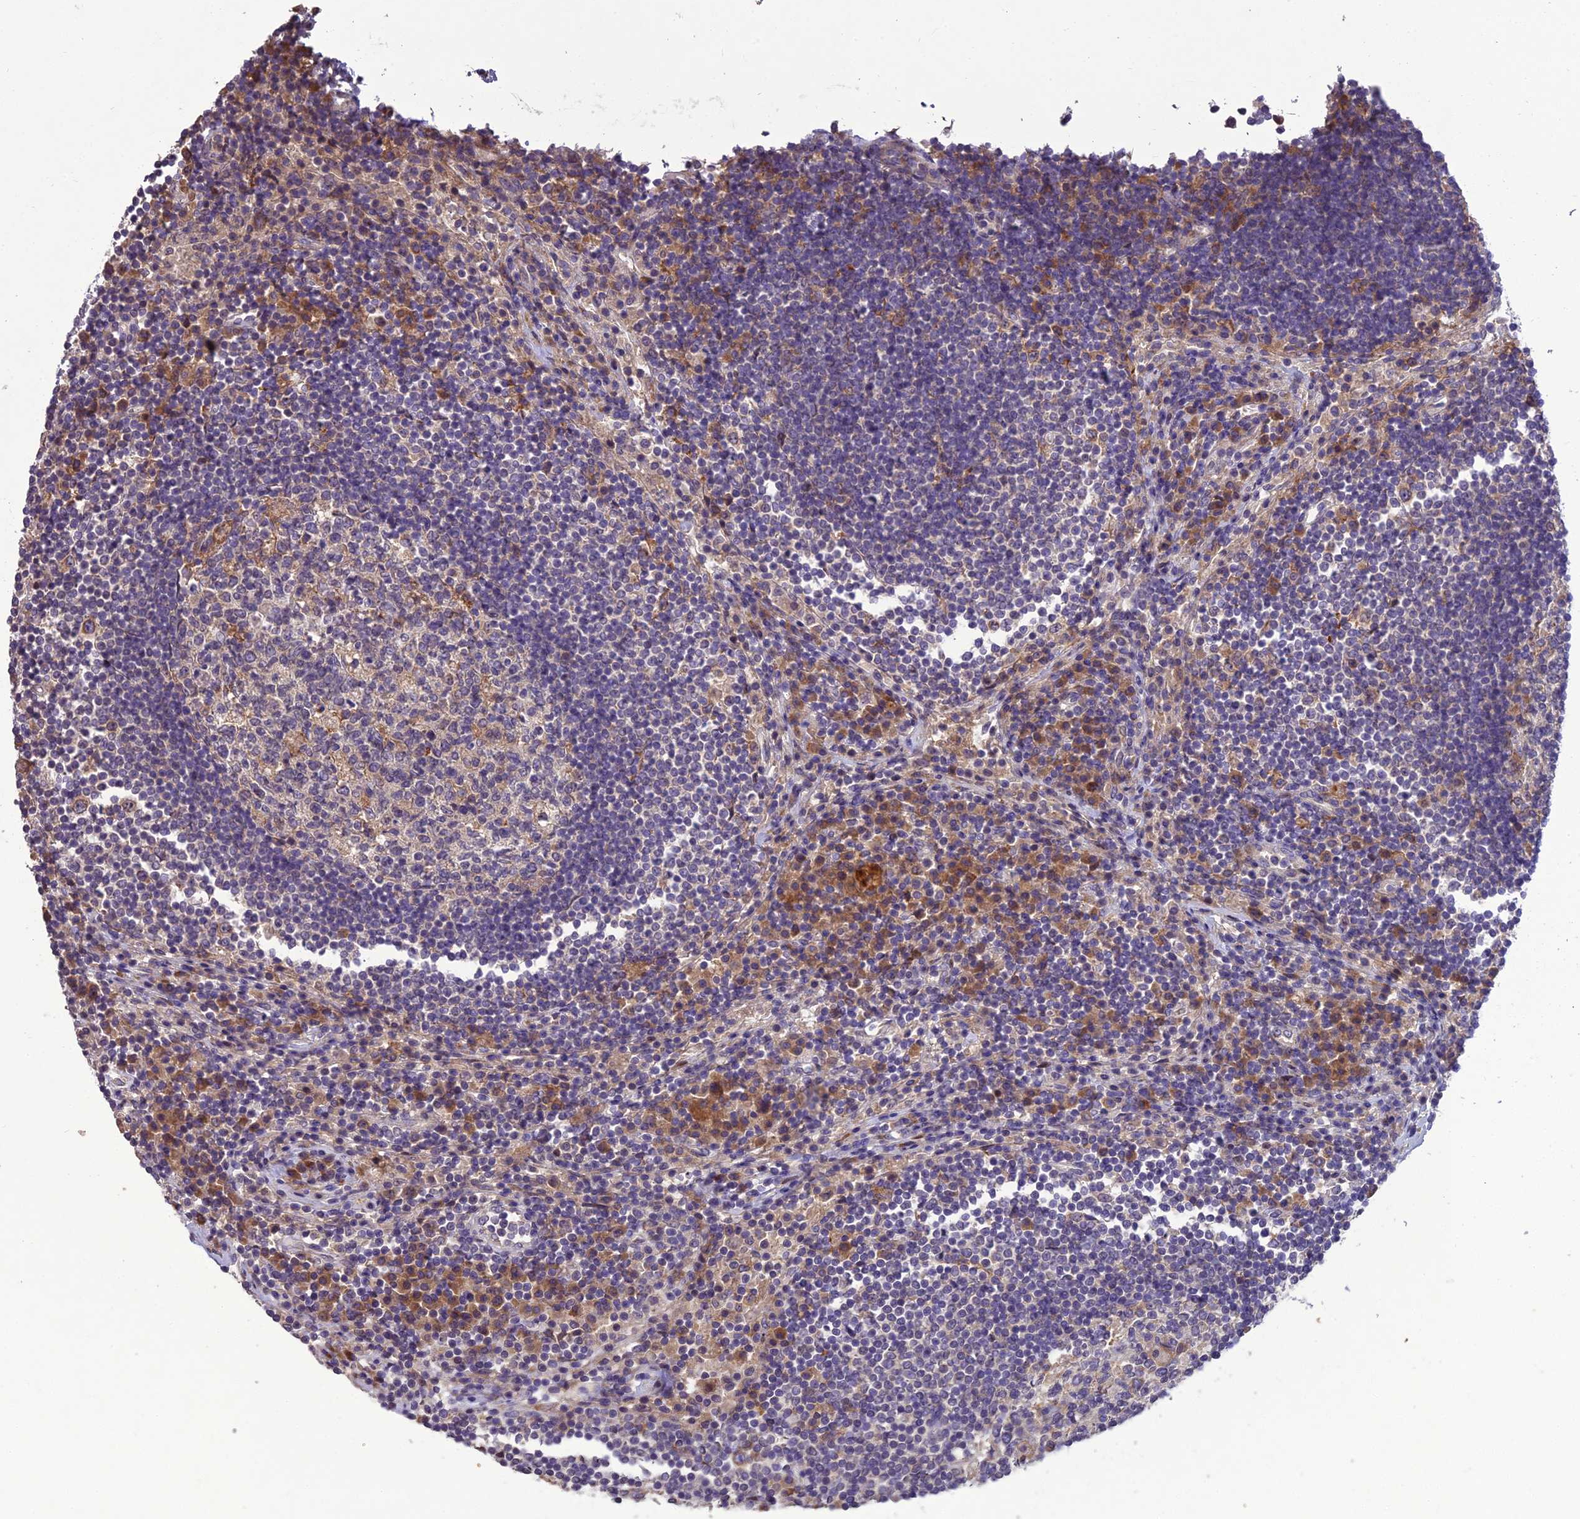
{"staining": {"intensity": "weak", "quantity": "<25%", "location": "cytoplasmic/membranous"}, "tissue": "lymph node", "cell_type": "Germinal center cells", "image_type": "normal", "snomed": [{"axis": "morphology", "description": "Normal tissue, NOS"}, {"axis": "topography", "description": "Lymph node"}], "caption": "IHC histopathology image of normal human lymph node stained for a protein (brown), which displays no expression in germinal center cells.", "gene": "CENPL", "patient": {"sex": "female", "age": 53}}